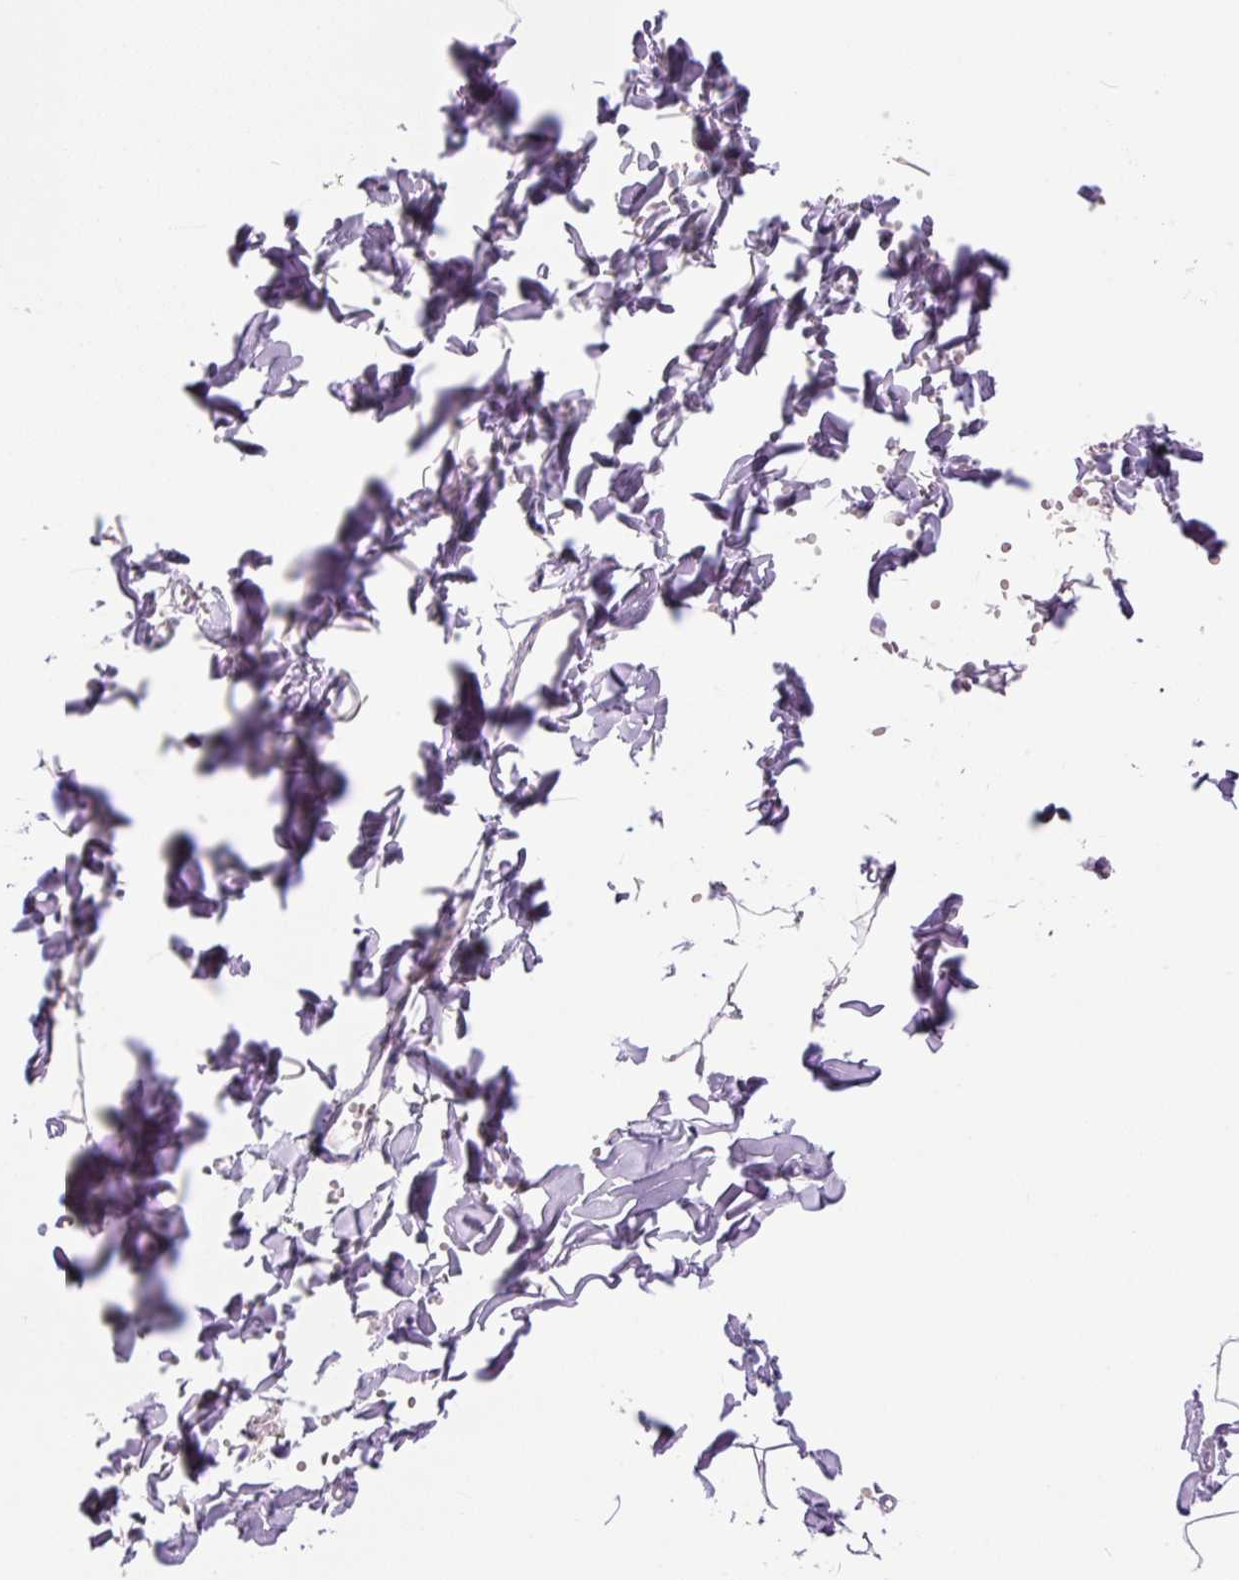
{"staining": {"intensity": "negative", "quantity": "none", "location": "none"}, "tissue": "adipose tissue", "cell_type": "Adipocytes", "image_type": "normal", "snomed": [{"axis": "morphology", "description": "Normal tissue, NOS"}, {"axis": "topography", "description": "Cartilage tissue"}, {"axis": "topography", "description": "Bronchus"}, {"axis": "topography", "description": "Peripheral nerve tissue"}], "caption": "Immunohistochemistry (IHC) of unremarkable human adipose tissue demonstrates no expression in adipocytes.", "gene": "PRRT1", "patient": {"sex": "female", "age": 59}}